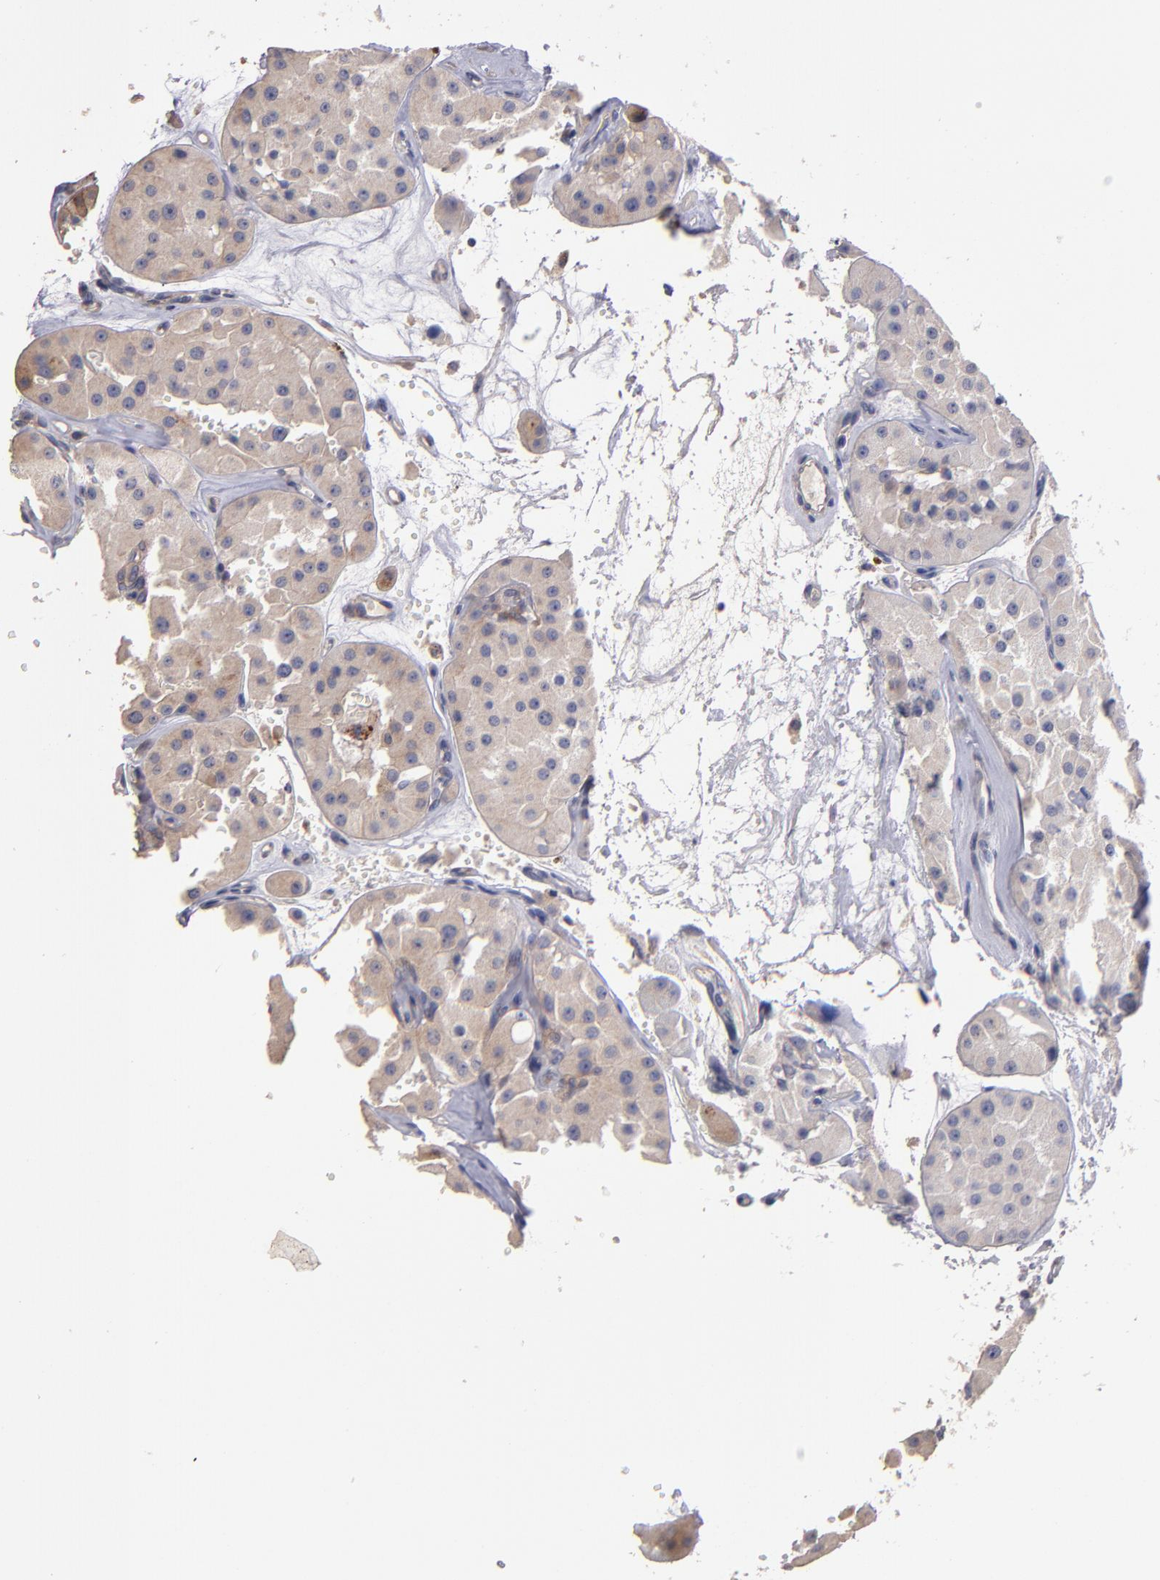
{"staining": {"intensity": "weak", "quantity": "25%-75%", "location": "cytoplasmic/membranous"}, "tissue": "renal cancer", "cell_type": "Tumor cells", "image_type": "cancer", "snomed": [{"axis": "morphology", "description": "Adenocarcinoma, uncertain malignant potential"}, {"axis": "topography", "description": "Kidney"}], "caption": "Renal cancer (adenocarcinoma,  uncertain malignant potential) was stained to show a protein in brown. There is low levels of weak cytoplasmic/membranous positivity in about 25%-75% of tumor cells. The protein of interest is shown in brown color, while the nuclei are stained blue.", "gene": "MAGEE1", "patient": {"sex": "male", "age": 63}}